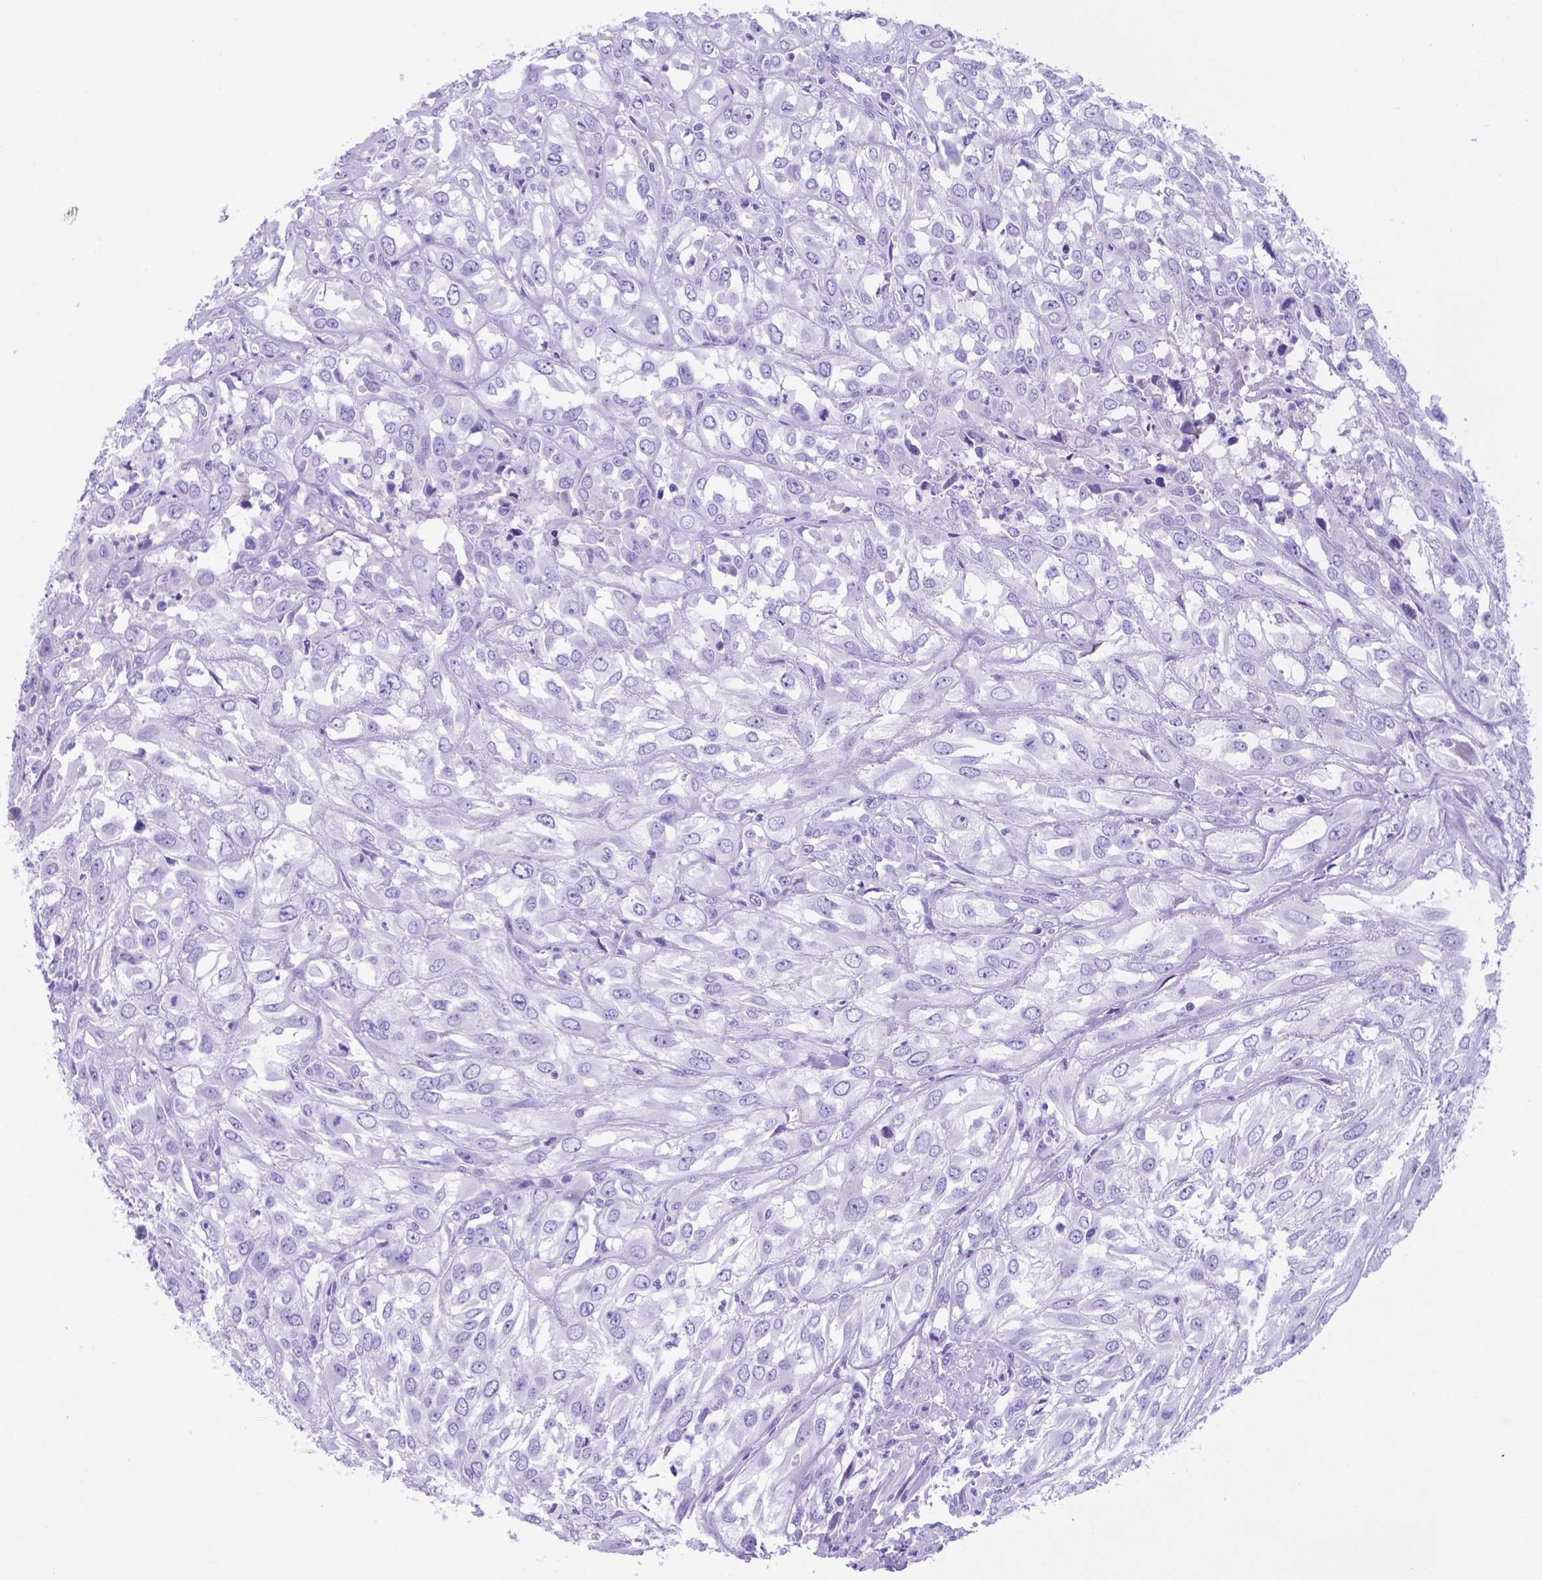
{"staining": {"intensity": "negative", "quantity": "none", "location": "none"}, "tissue": "urothelial cancer", "cell_type": "Tumor cells", "image_type": "cancer", "snomed": [{"axis": "morphology", "description": "Urothelial carcinoma, High grade"}, {"axis": "topography", "description": "Urinary bladder"}], "caption": "This photomicrograph is of urothelial carcinoma (high-grade) stained with IHC to label a protein in brown with the nuclei are counter-stained blue. There is no expression in tumor cells.", "gene": "DNAAF8", "patient": {"sex": "male", "age": 67}}